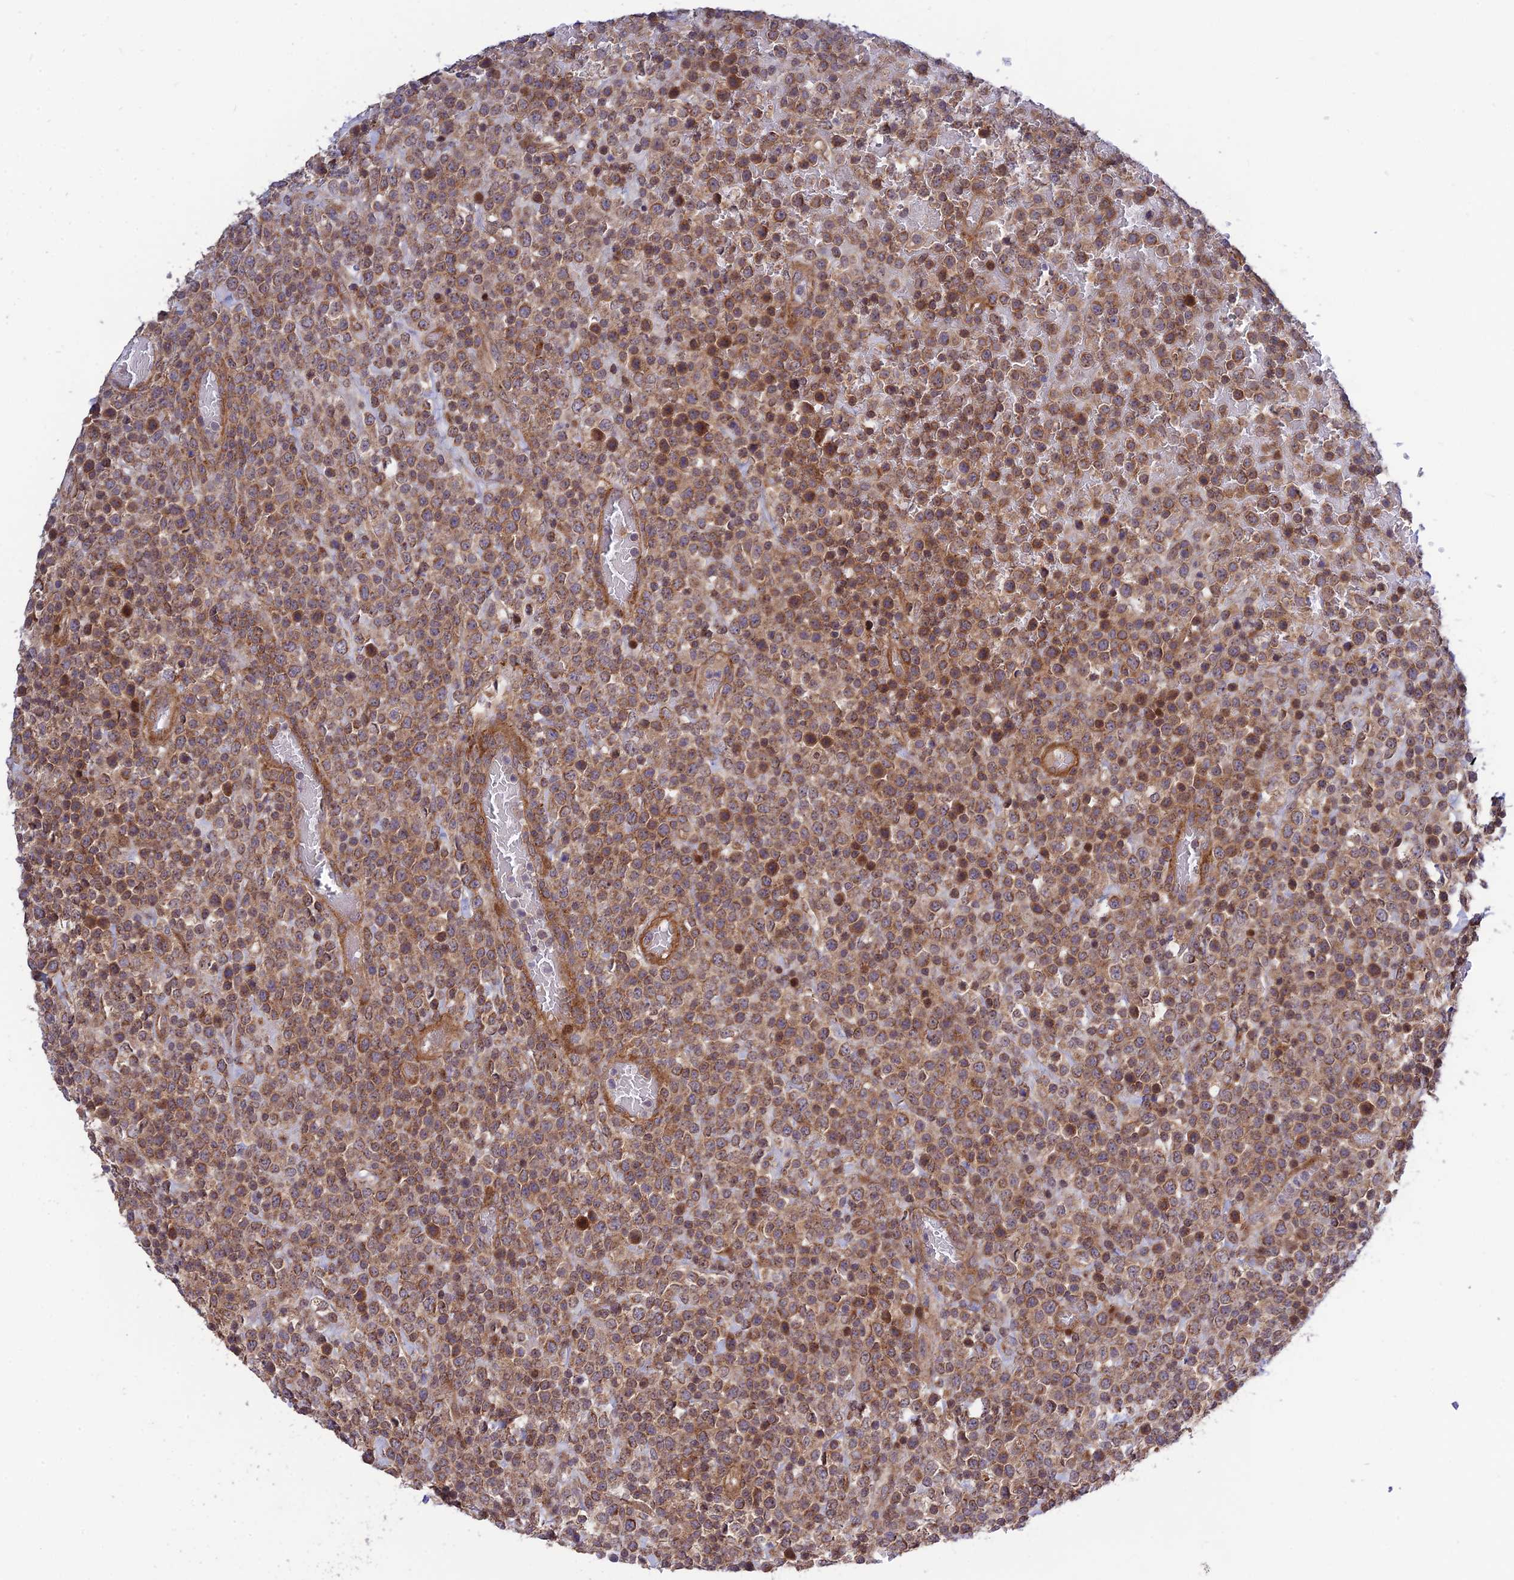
{"staining": {"intensity": "moderate", "quantity": ">75%", "location": "cytoplasmic/membranous"}, "tissue": "lymphoma", "cell_type": "Tumor cells", "image_type": "cancer", "snomed": [{"axis": "morphology", "description": "Malignant lymphoma, non-Hodgkin's type, High grade"}, {"axis": "topography", "description": "Colon"}], "caption": "High-grade malignant lymphoma, non-Hodgkin's type tissue demonstrates moderate cytoplasmic/membranous staining in approximately >75% of tumor cells, visualized by immunohistochemistry.", "gene": "PLEKHG2", "patient": {"sex": "female", "age": 53}}